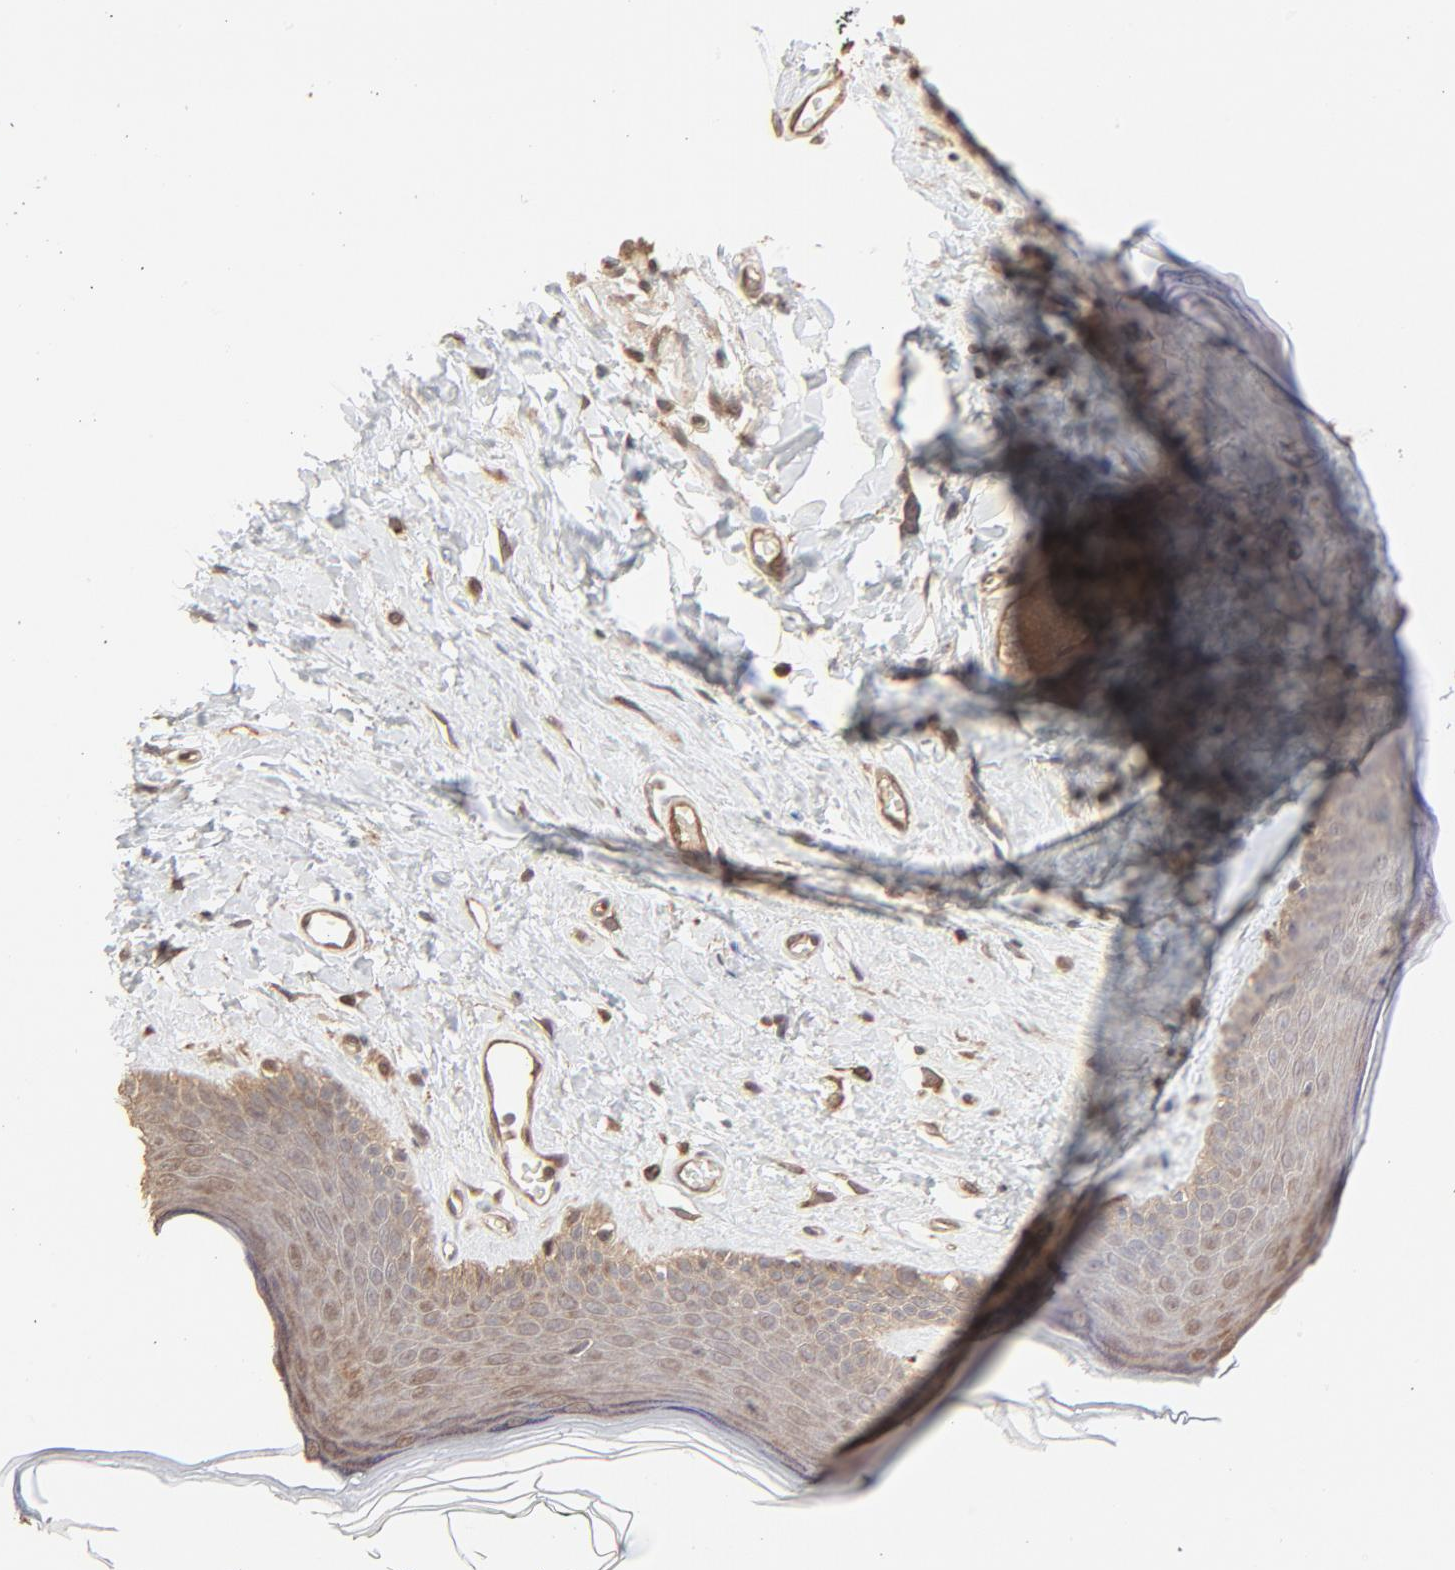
{"staining": {"intensity": "moderate", "quantity": ">75%", "location": "cytoplasmic/membranous,nuclear"}, "tissue": "skin", "cell_type": "Epidermal cells", "image_type": "normal", "snomed": [{"axis": "morphology", "description": "Normal tissue, NOS"}, {"axis": "morphology", "description": "Inflammation, NOS"}, {"axis": "topography", "description": "Vulva"}], "caption": "Immunohistochemistry (IHC) (DAB (3,3'-diaminobenzidine)) staining of normal skin reveals moderate cytoplasmic/membranous,nuclear protein staining in approximately >75% of epidermal cells.", "gene": "PPP2CA", "patient": {"sex": "female", "age": 84}}